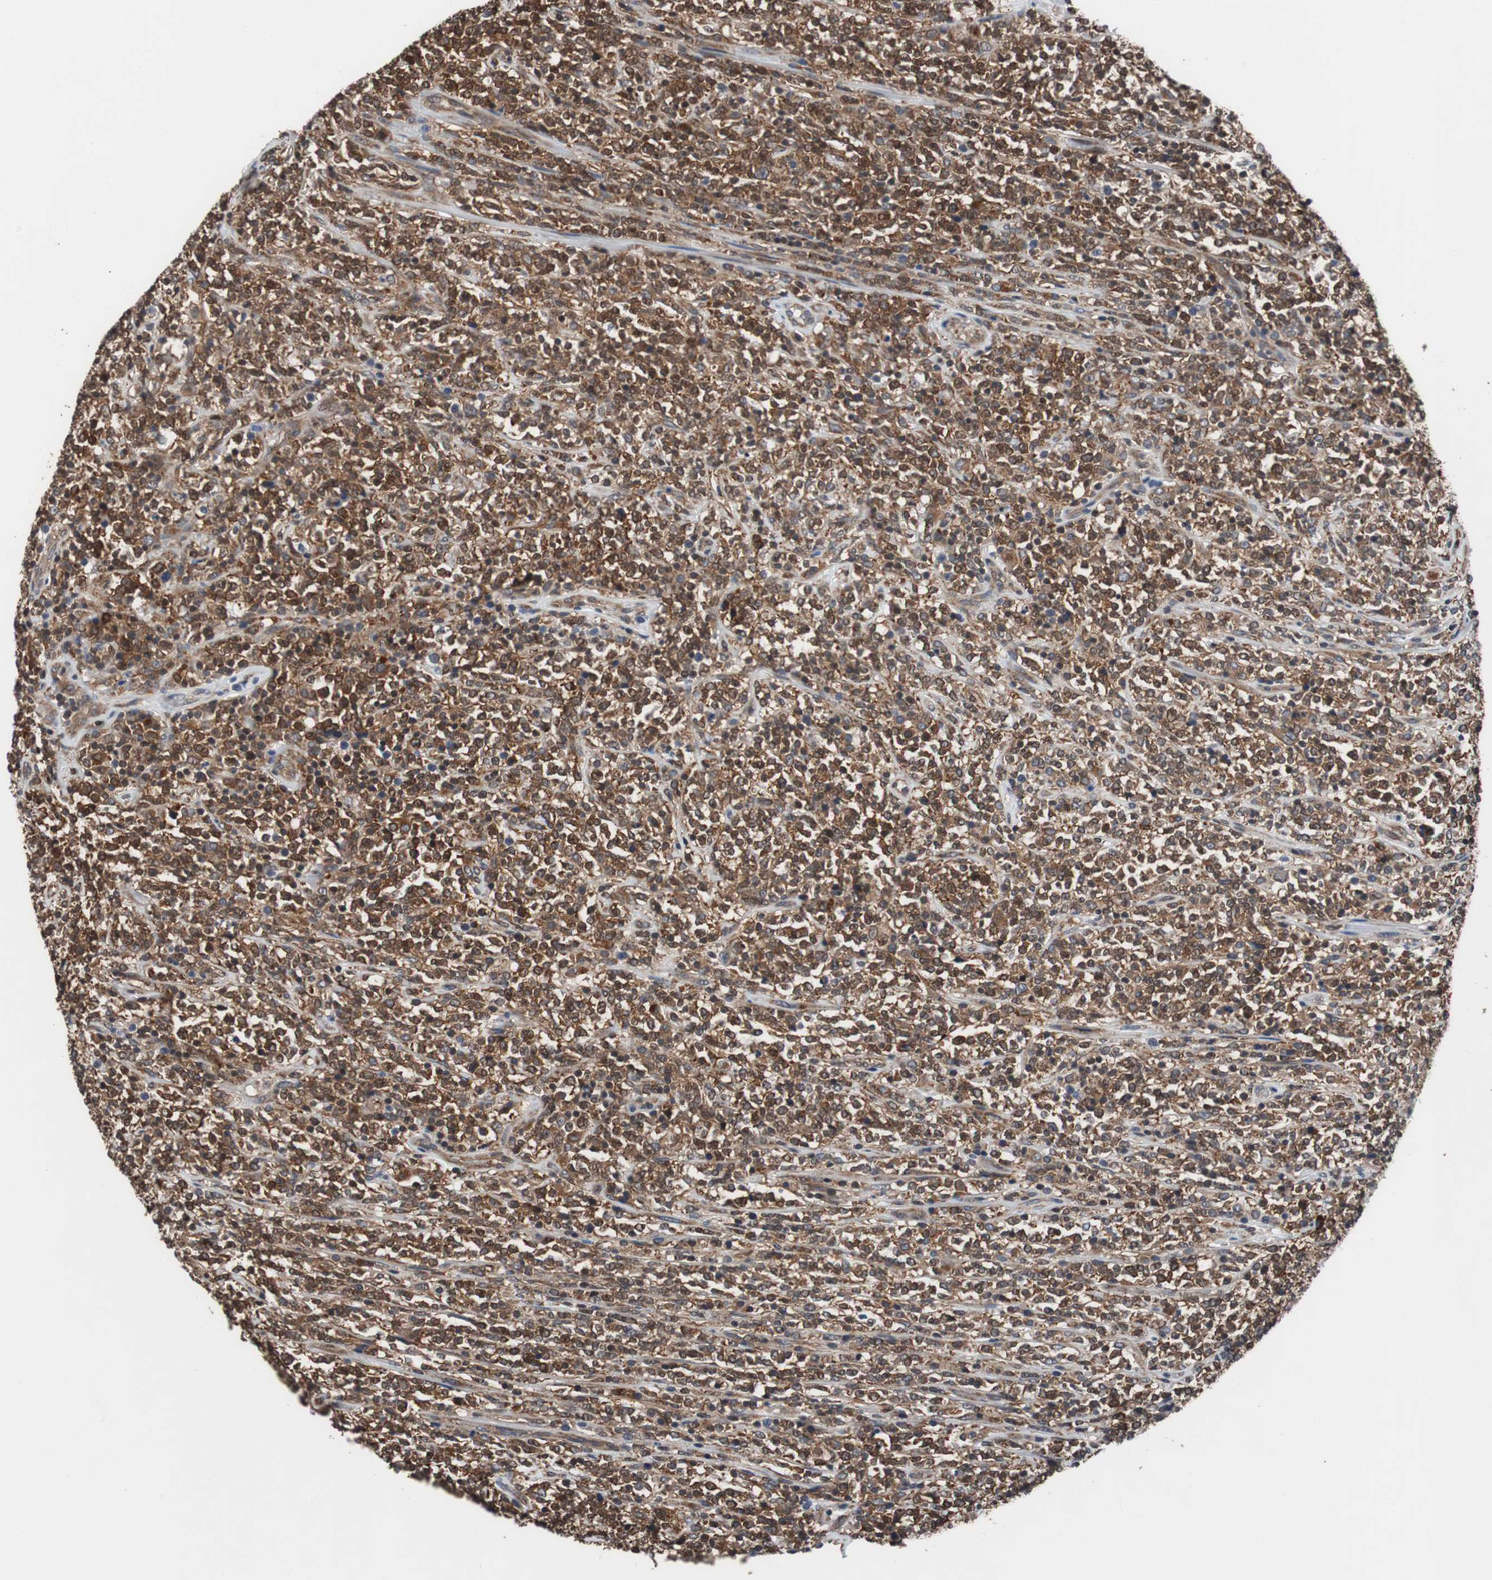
{"staining": {"intensity": "strong", "quantity": ">75%", "location": "cytoplasmic/membranous,nuclear"}, "tissue": "lymphoma", "cell_type": "Tumor cells", "image_type": "cancer", "snomed": [{"axis": "morphology", "description": "Malignant lymphoma, non-Hodgkin's type, High grade"}, {"axis": "topography", "description": "Soft tissue"}], "caption": "DAB (3,3'-diaminobenzidine) immunohistochemical staining of human malignant lymphoma, non-Hodgkin's type (high-grade) displays strong cytoplasmic/membranous and nuclear protein positivity in about >75% of tumor cells.", "gene": "USP10", "patient": {"sex": "male", "age": 18}}